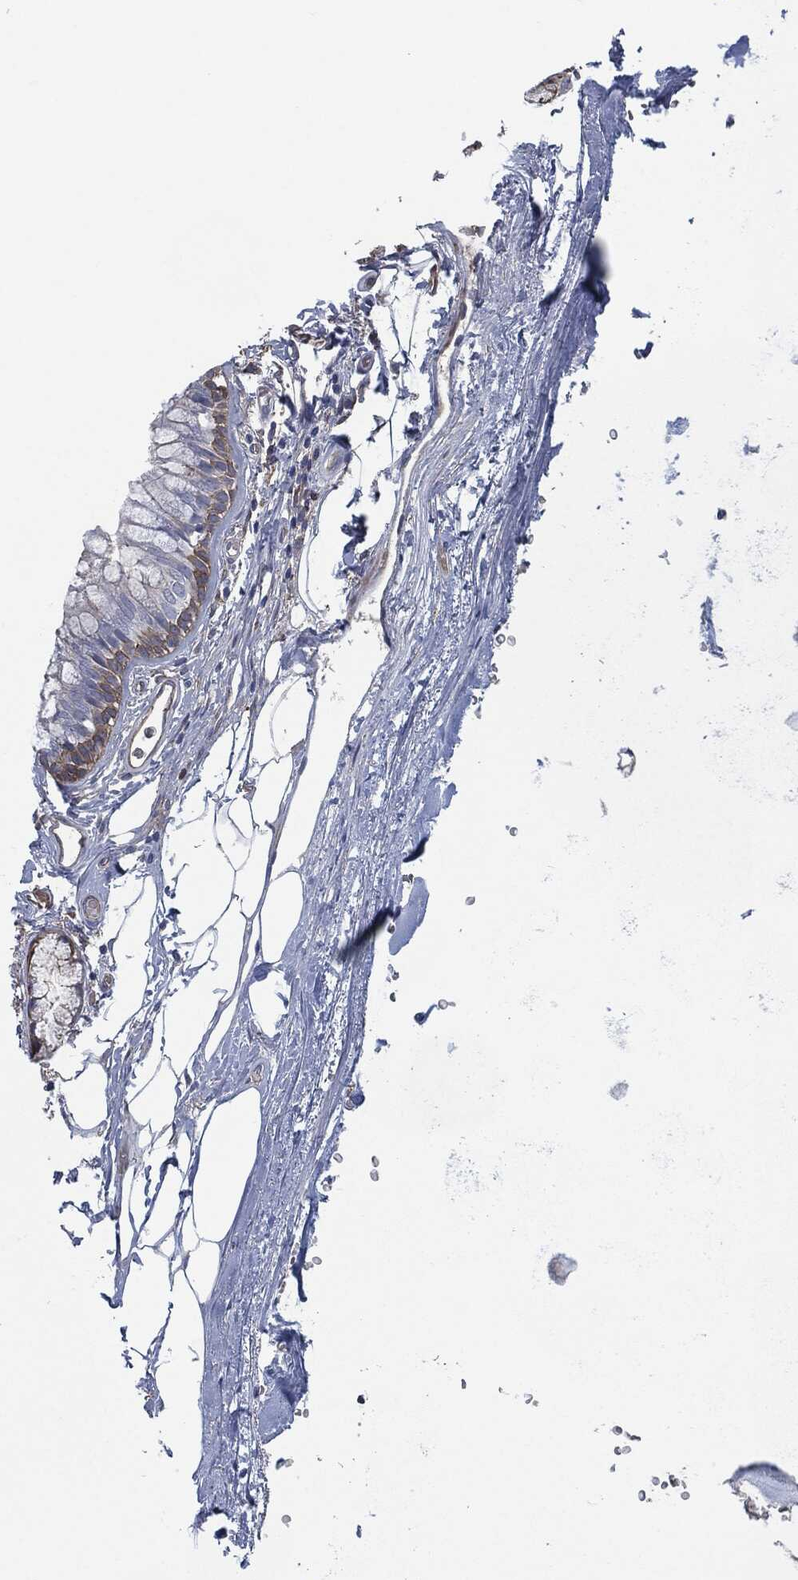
{"staining": {"intensity": "moderate", "quantity": "25%-75%", "location": "cytoplasmic/membranous"}, "tissue": "bronchus", "cell_type": "Respiratory epithelial cells", "image_type": "normal", "snomed": [{"axis": "morphology", "description": "Normal tissue, NOS"}, {"axis": "topography", "description": "Bronchus"}], "caption": "Bronchus was stained to show a protein in brown. There is medium levels of moderate cytoplasmic/membranous expression in approximately 25%-75% of respiratory epithelial cells. (DAB = brown stain, brightfield microscopy at high magnification).", "gene": "SVIL", "patient": {"sex": "male", "age": 82}}